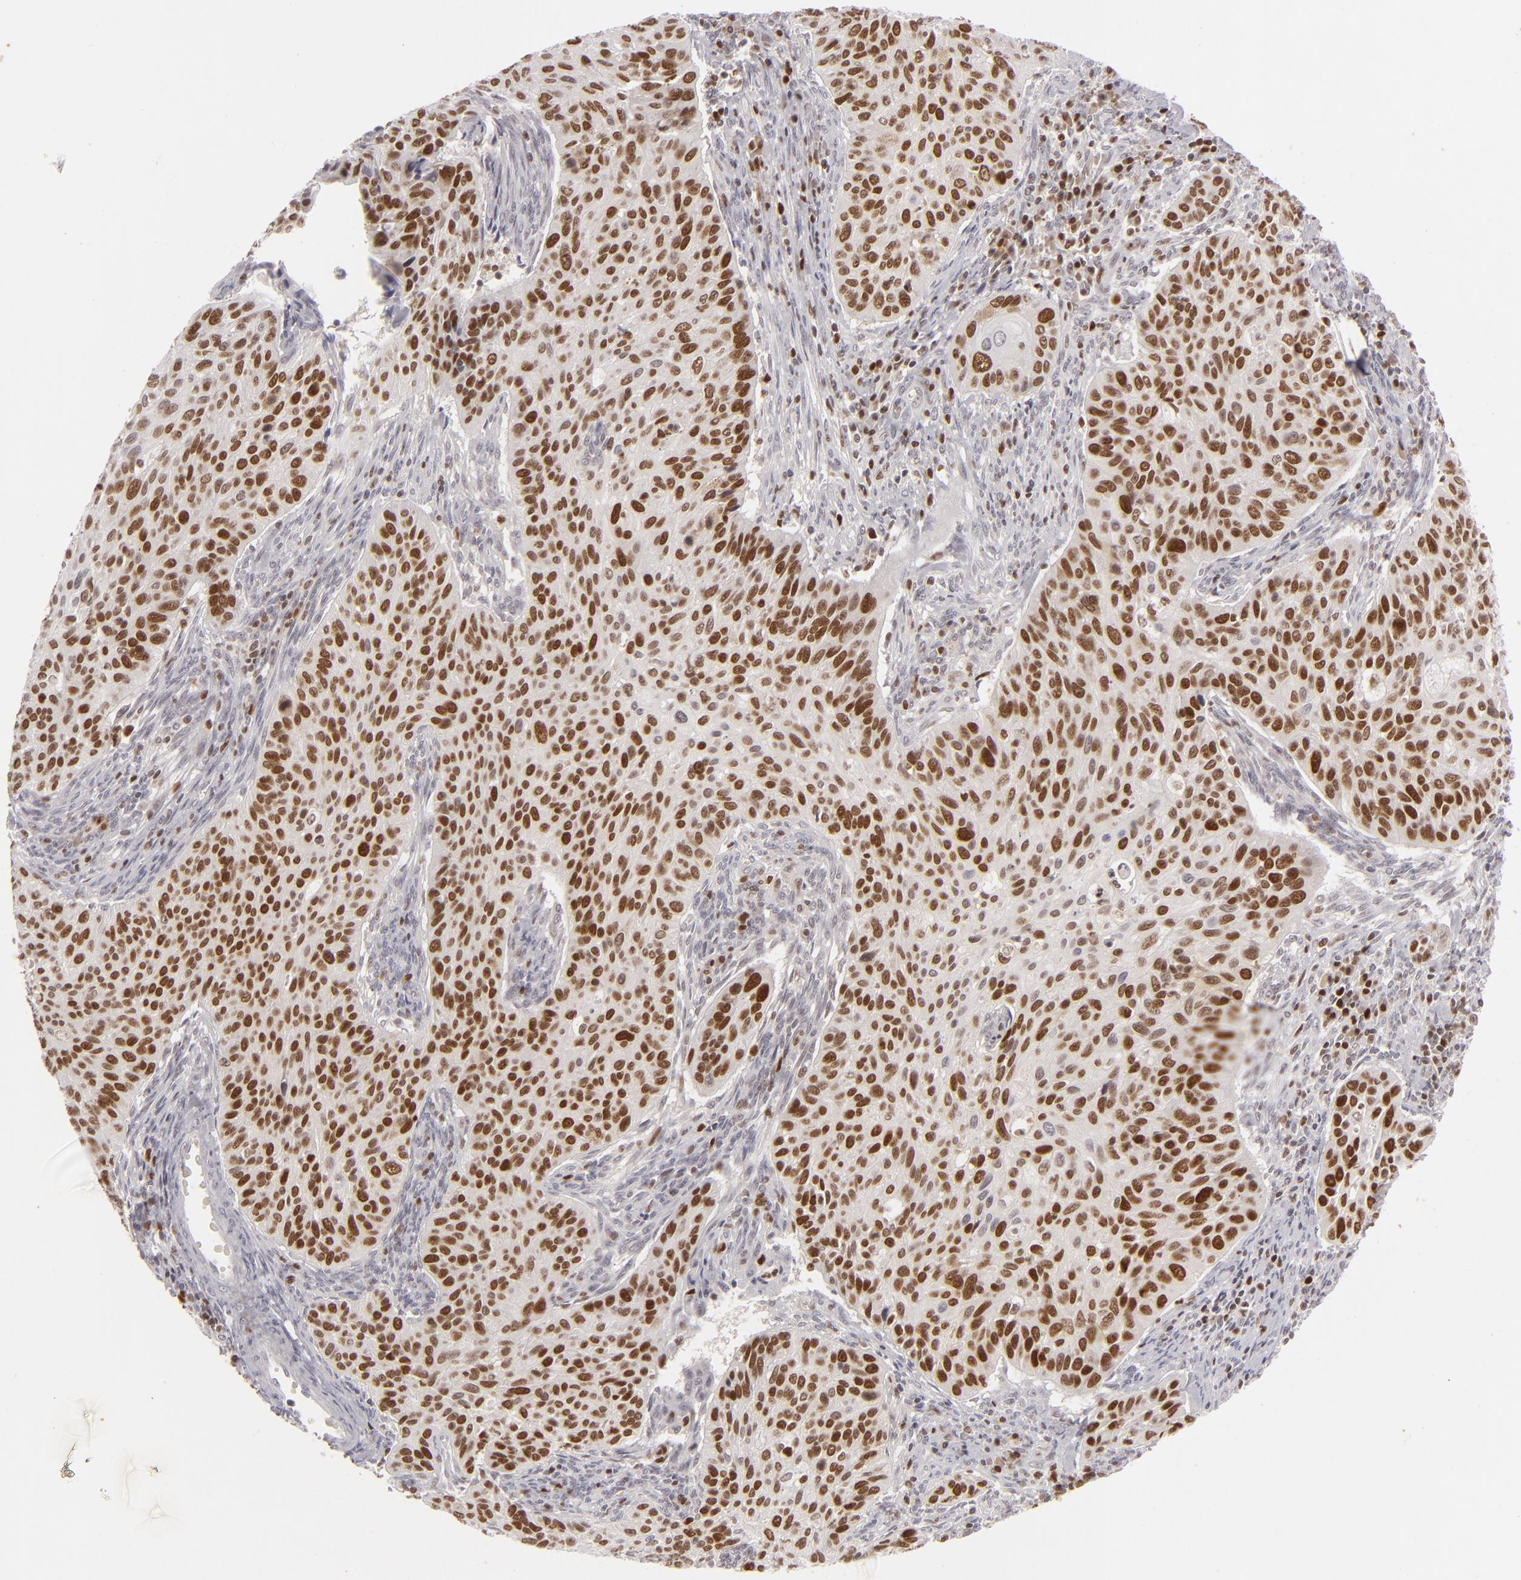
{"staining": {"intensity": "strong", "quantity": ">75%", "location": "nuclear"}, "tissue": "cervical cancer", "cell_type": "Tumor cells", "image_type": "cancer", "snomed": [{"axis": "morphology", "description": "Adenocarcinoma, NOS"}, {"axis": "topography", "description": "Cervix"}], "caption": "High-magnification brightfield microscopy of cervical adenocarcinoma stained with DAB (3,3'-diaminobenzidine) (brown) and counterstained with hematoxylin (blue). tumor cells exhibit strong nuclear positivity is identified in approximately>75% of cells.", "gene": "FEN1", "patient": {"sex": "female", "age": 29}}